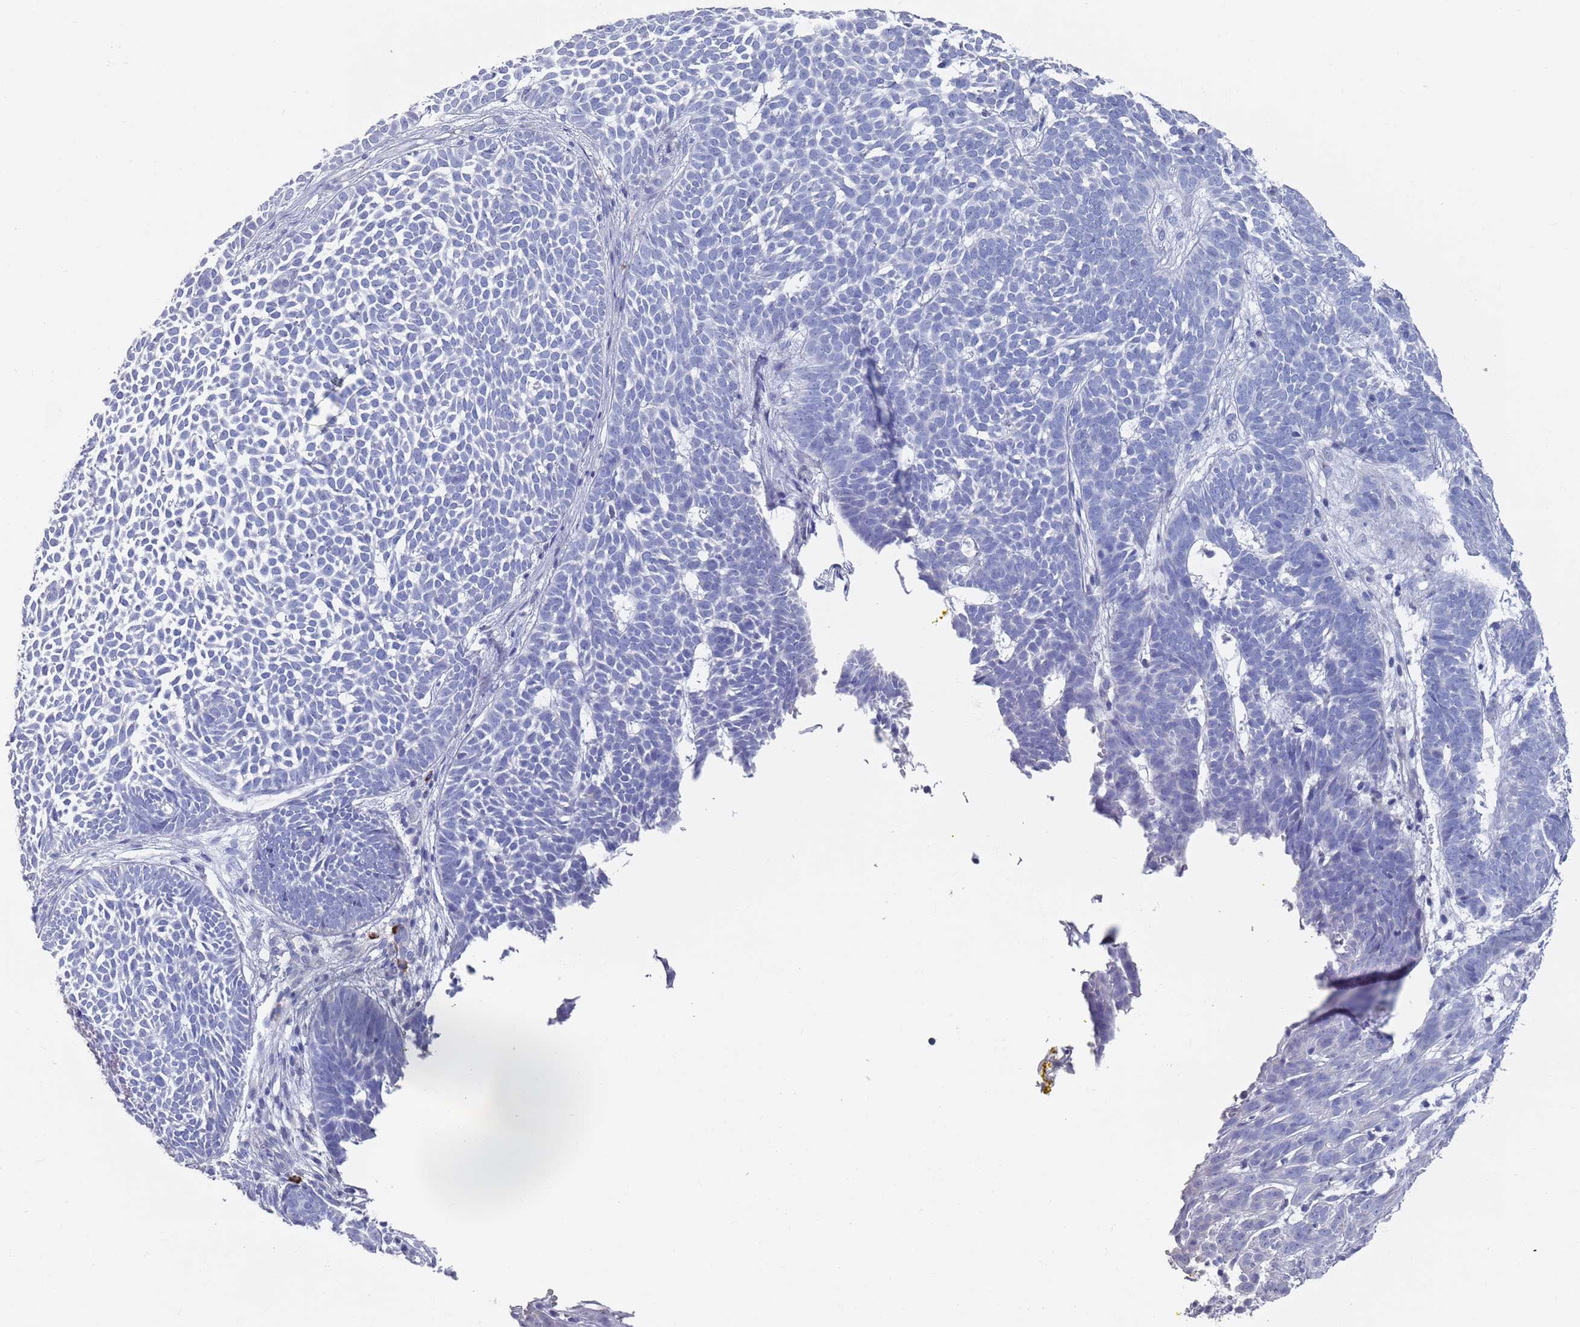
{"staining": {"intensity": "negative", "quantity": "none", "location": "none"}, "tissue": "skin cancer", "cell_type": "Tumor cells", "image_type": "cancer", "snomed": [{"axis": "morphology", "description": "Basal cell carcinoma"}, {"axis": "topography", "description": "Skin"}], "caption": "Basal cell carcinoma (skin) was stained to show a protein in brown. There is no significant expression in tumor cells.", "gene": "MAT1A", "patient": {"sex": "female", "age": 78}}